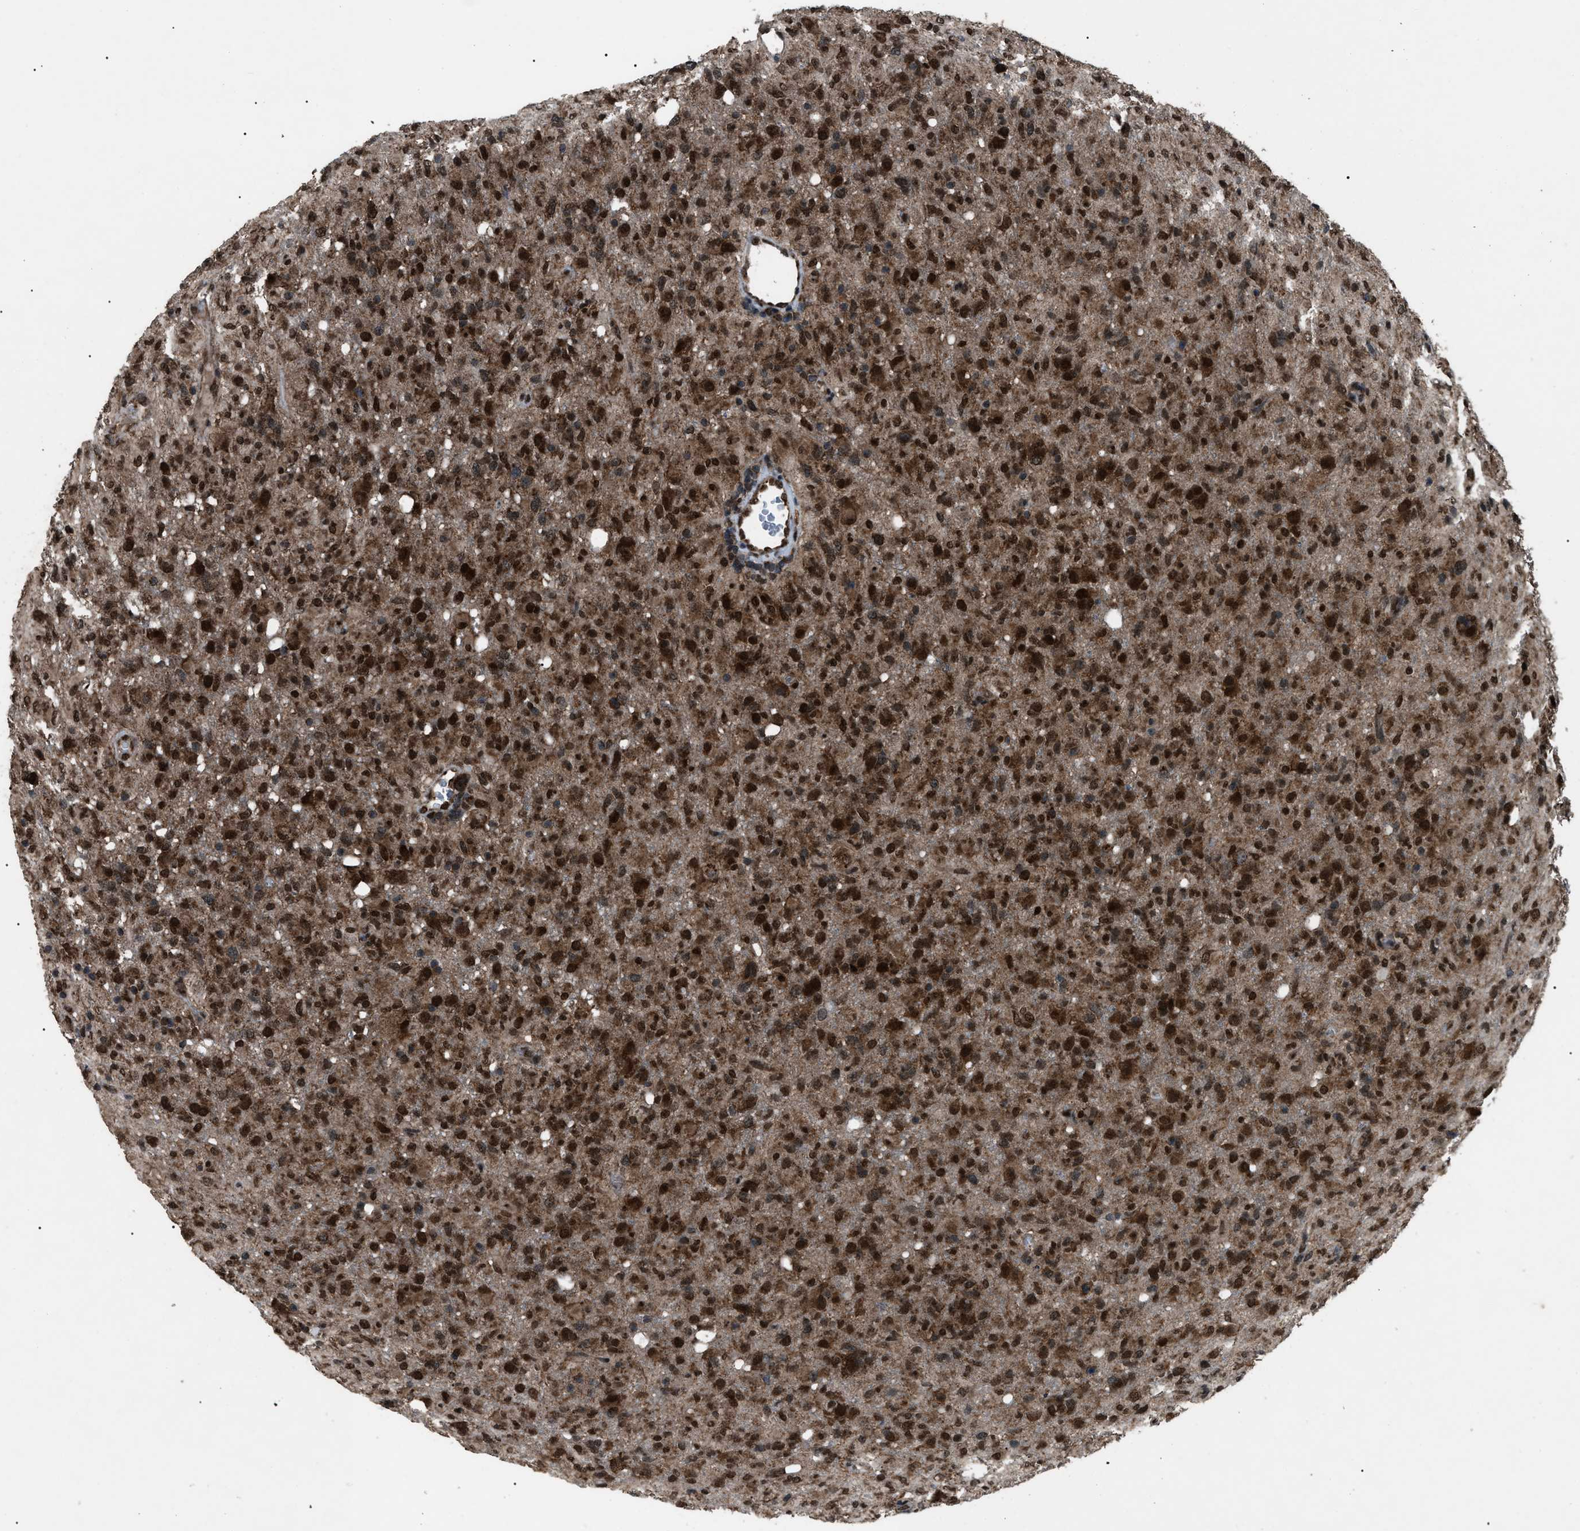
{"staining": {"intensity": "strong", "quantity": ">75%", "location": "cytoplasmic/membranous,nuclear"}, "tissue": "glioma", "cell_type": "Tumor cells", "image_type": "cancer", "snomed": [{"axis": "morphology", "description": "Glioma, malignant, High grade"}, {"axis": "topography", "description": "Brain"}], "caption": "Immunohistochemistry (IHC) staining of glioma, which demonstrates high levels of strong cytoplasmic/membranous and nuclear positivity in about >75% of tumor cells indicating strong cytoplasmic/membranous and nuclear protein expression. The staining was performed using DAB (brown) for protein detection and nuclei were counterstained in hematoxylin (blue).", "gene": "ZFAND2A", "patient": {"sex": "female", "age": 57}}